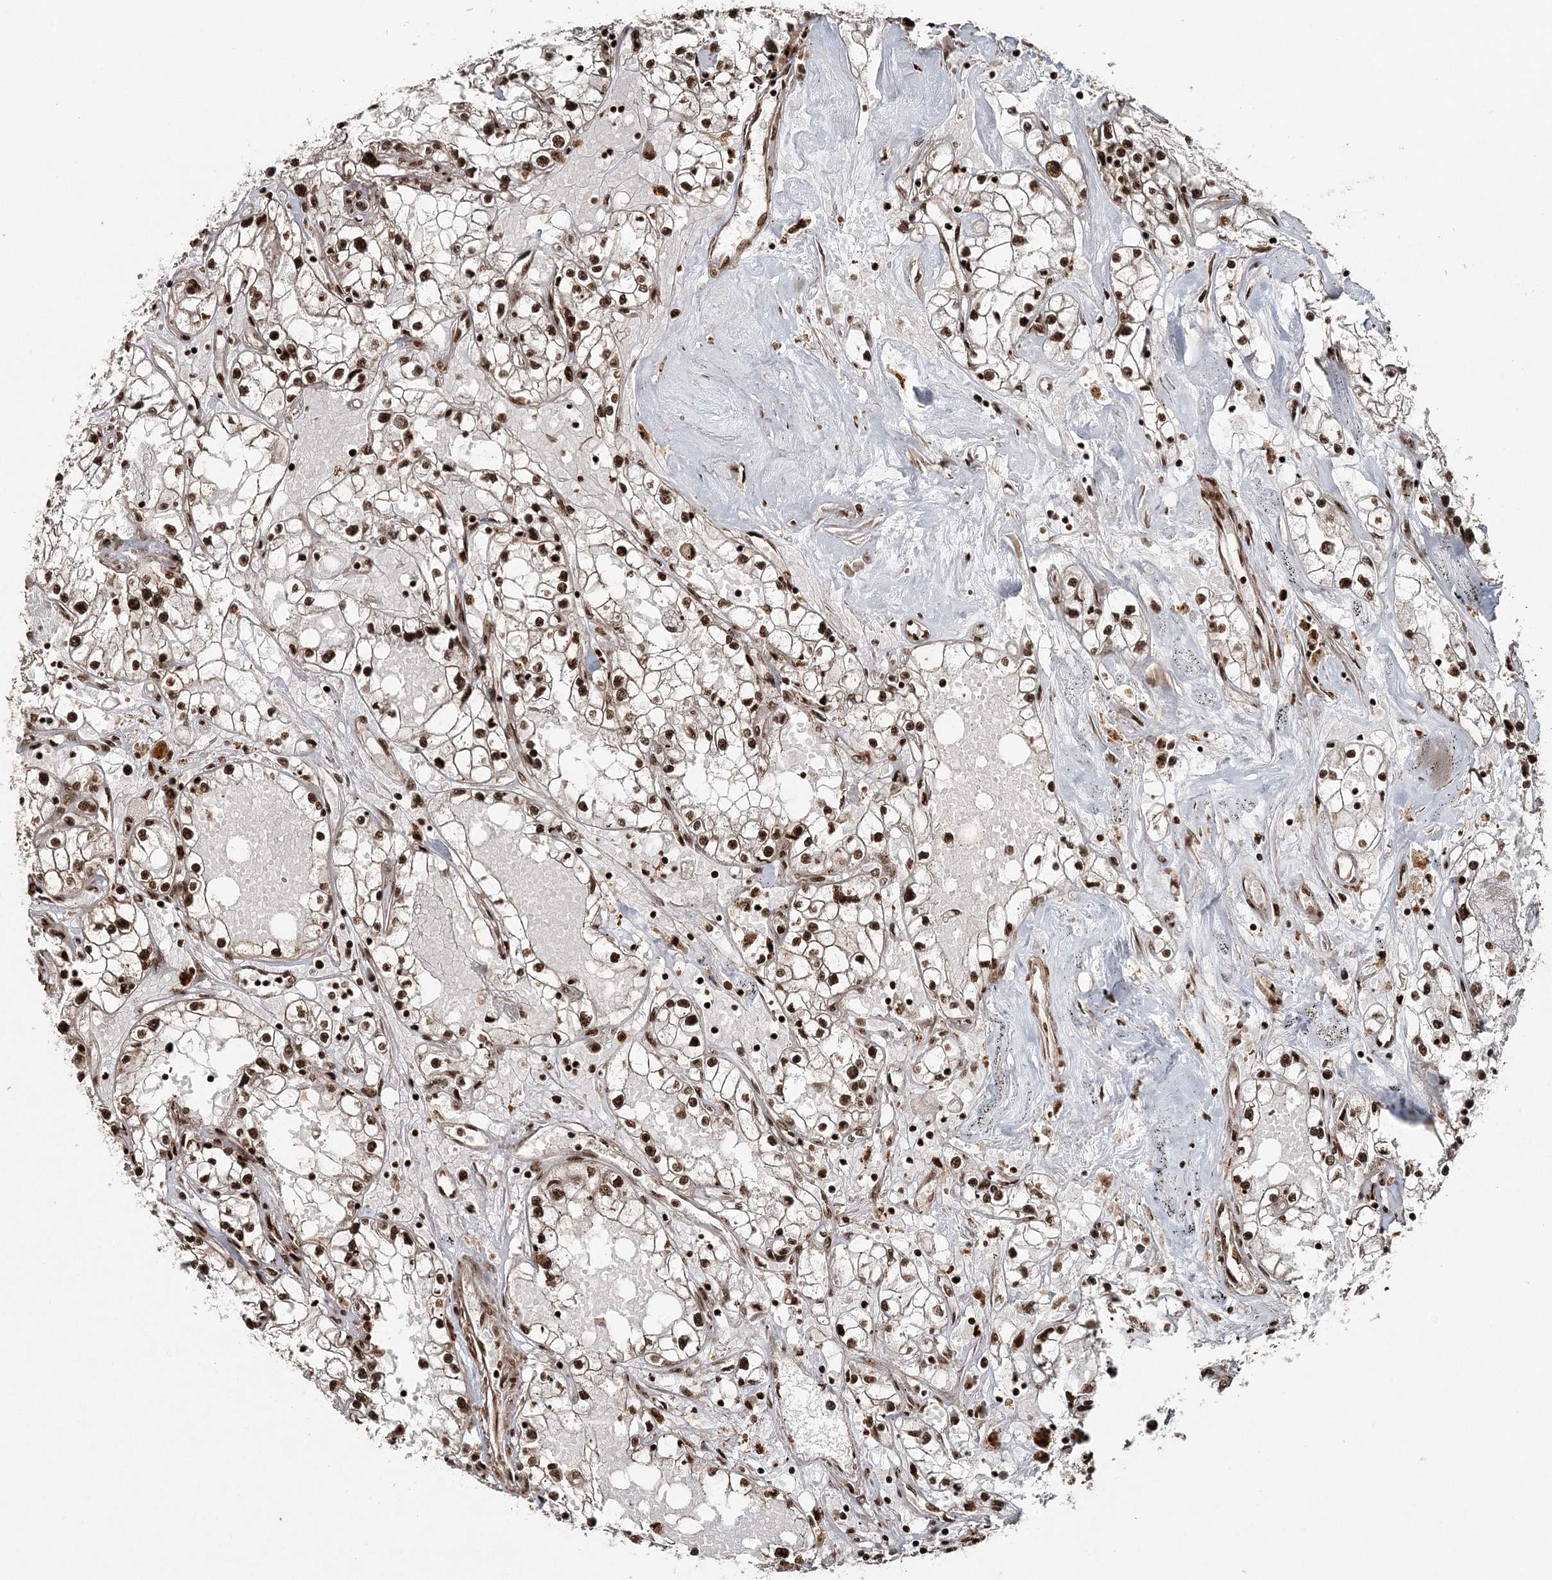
{"staining": {"intensity": "strong", "quantity": ">75%", "location": "nuclear"}, "tissue": "renal cancer", "cell_type": "Tumor cells", "image_type": "cancer", "snomed": [{"axis": "morphology", "description": "Adenocarcinoma, NOS"}, {"axis": "topography", "description": "Kidney"}], "caption": "The photomicrograph reveals staining of renal adenocarcinoma, revealing strong nuclear protein positivity (brown color) within tumor cells.", "gene": "EXOSC8", "patient": {"sex": "male", "age": 56}}